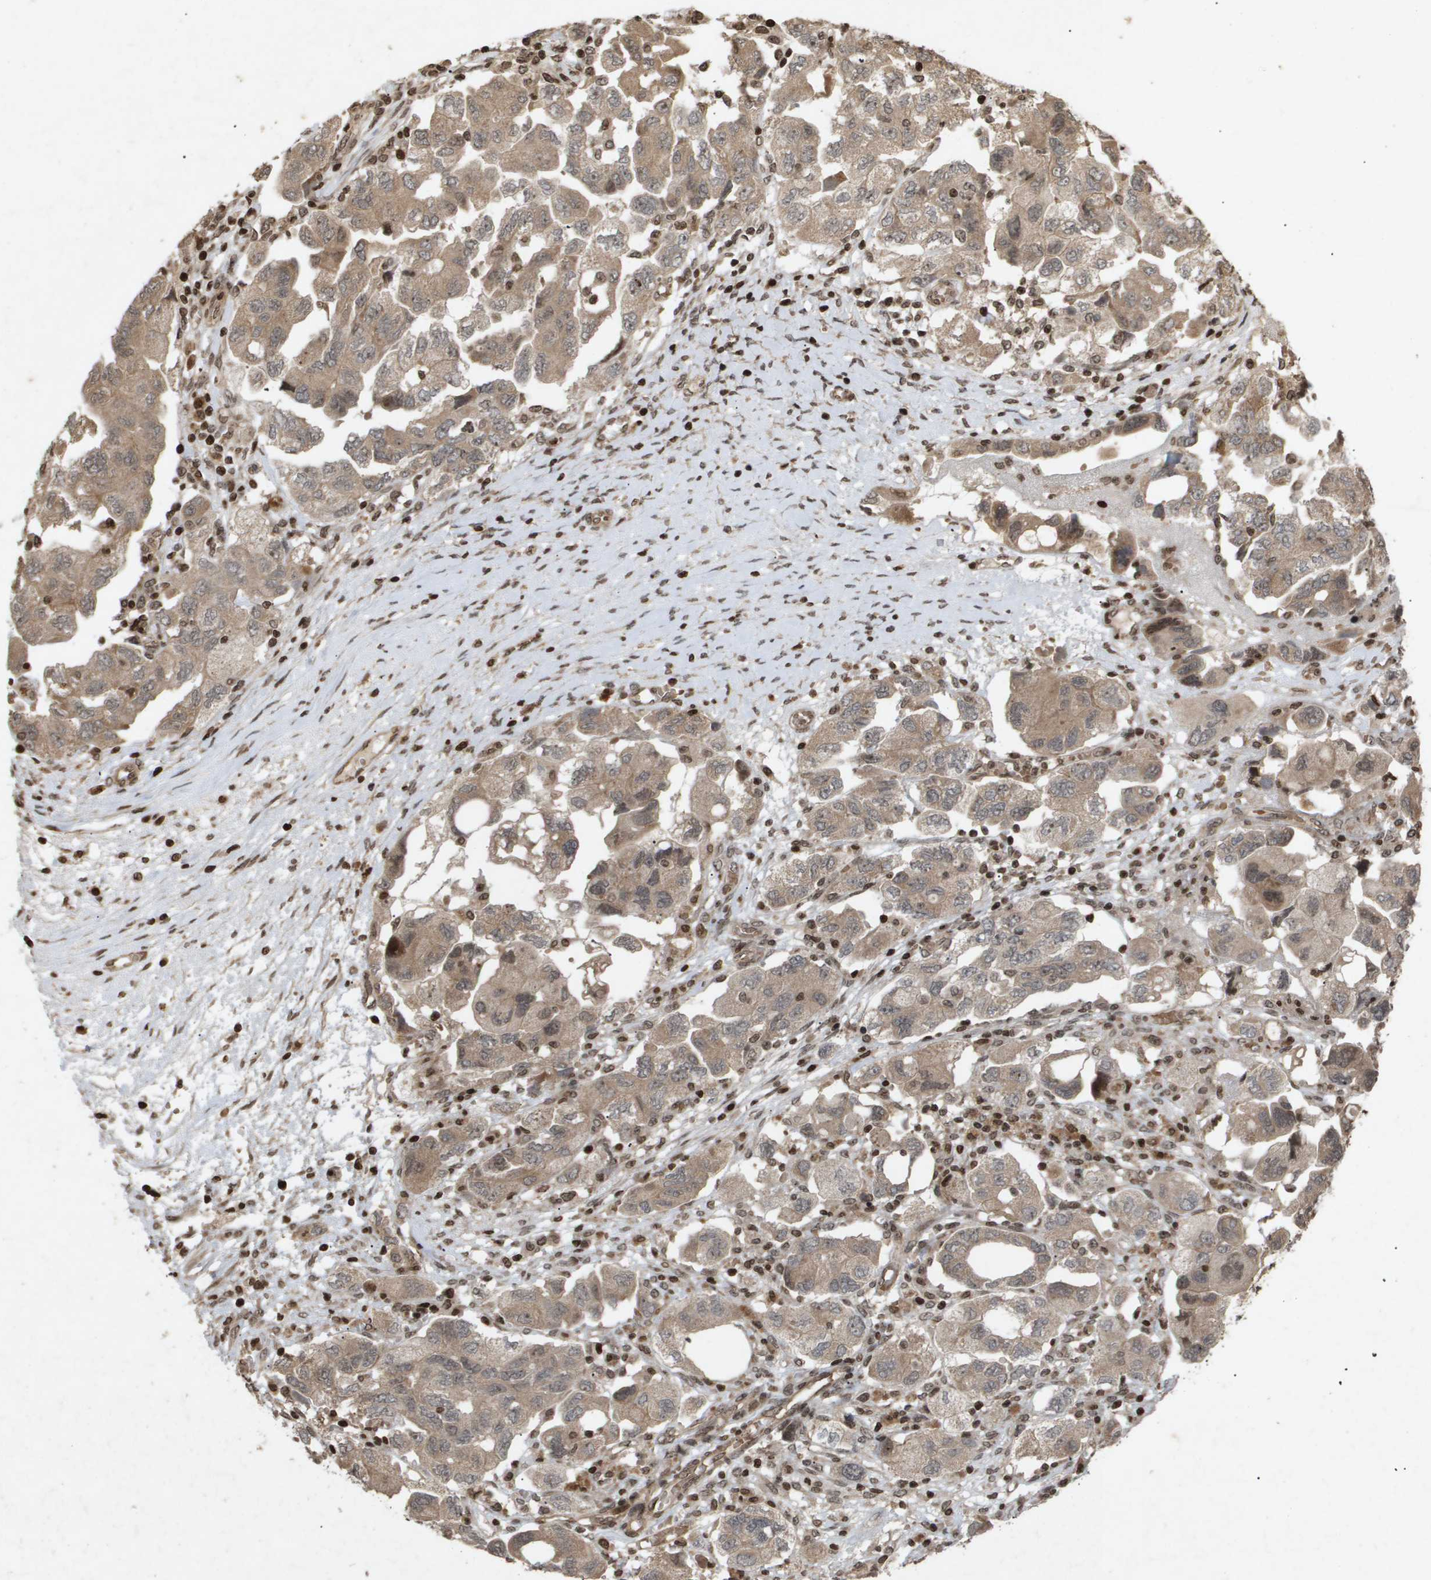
{"staining": {"intensity": "moderate", "quantity": ">75%", "location": "cytoplasmic/membranous"}, "tissue": "ovarian cancer", "cell_type": "Tumor cells", "image_type": "cancer", "snomed": [{"axis": "morphology", "description": "Carcinoma, NOS"}, {"axis": "morphology", "description": "Cystadenocarcinoma, serous, NOS"}, {"axis": "topography", "description": "Ovary"}], "caption": "There is medium levels of moderate cytoplasmic/membranous positivity in tumor cells of ovarian cancer (carcinoma), as demonstrated by immunohistochemical staining (brown color).", "gene": "HSPA6", "patient": {"sex": "female", "age": 69}}